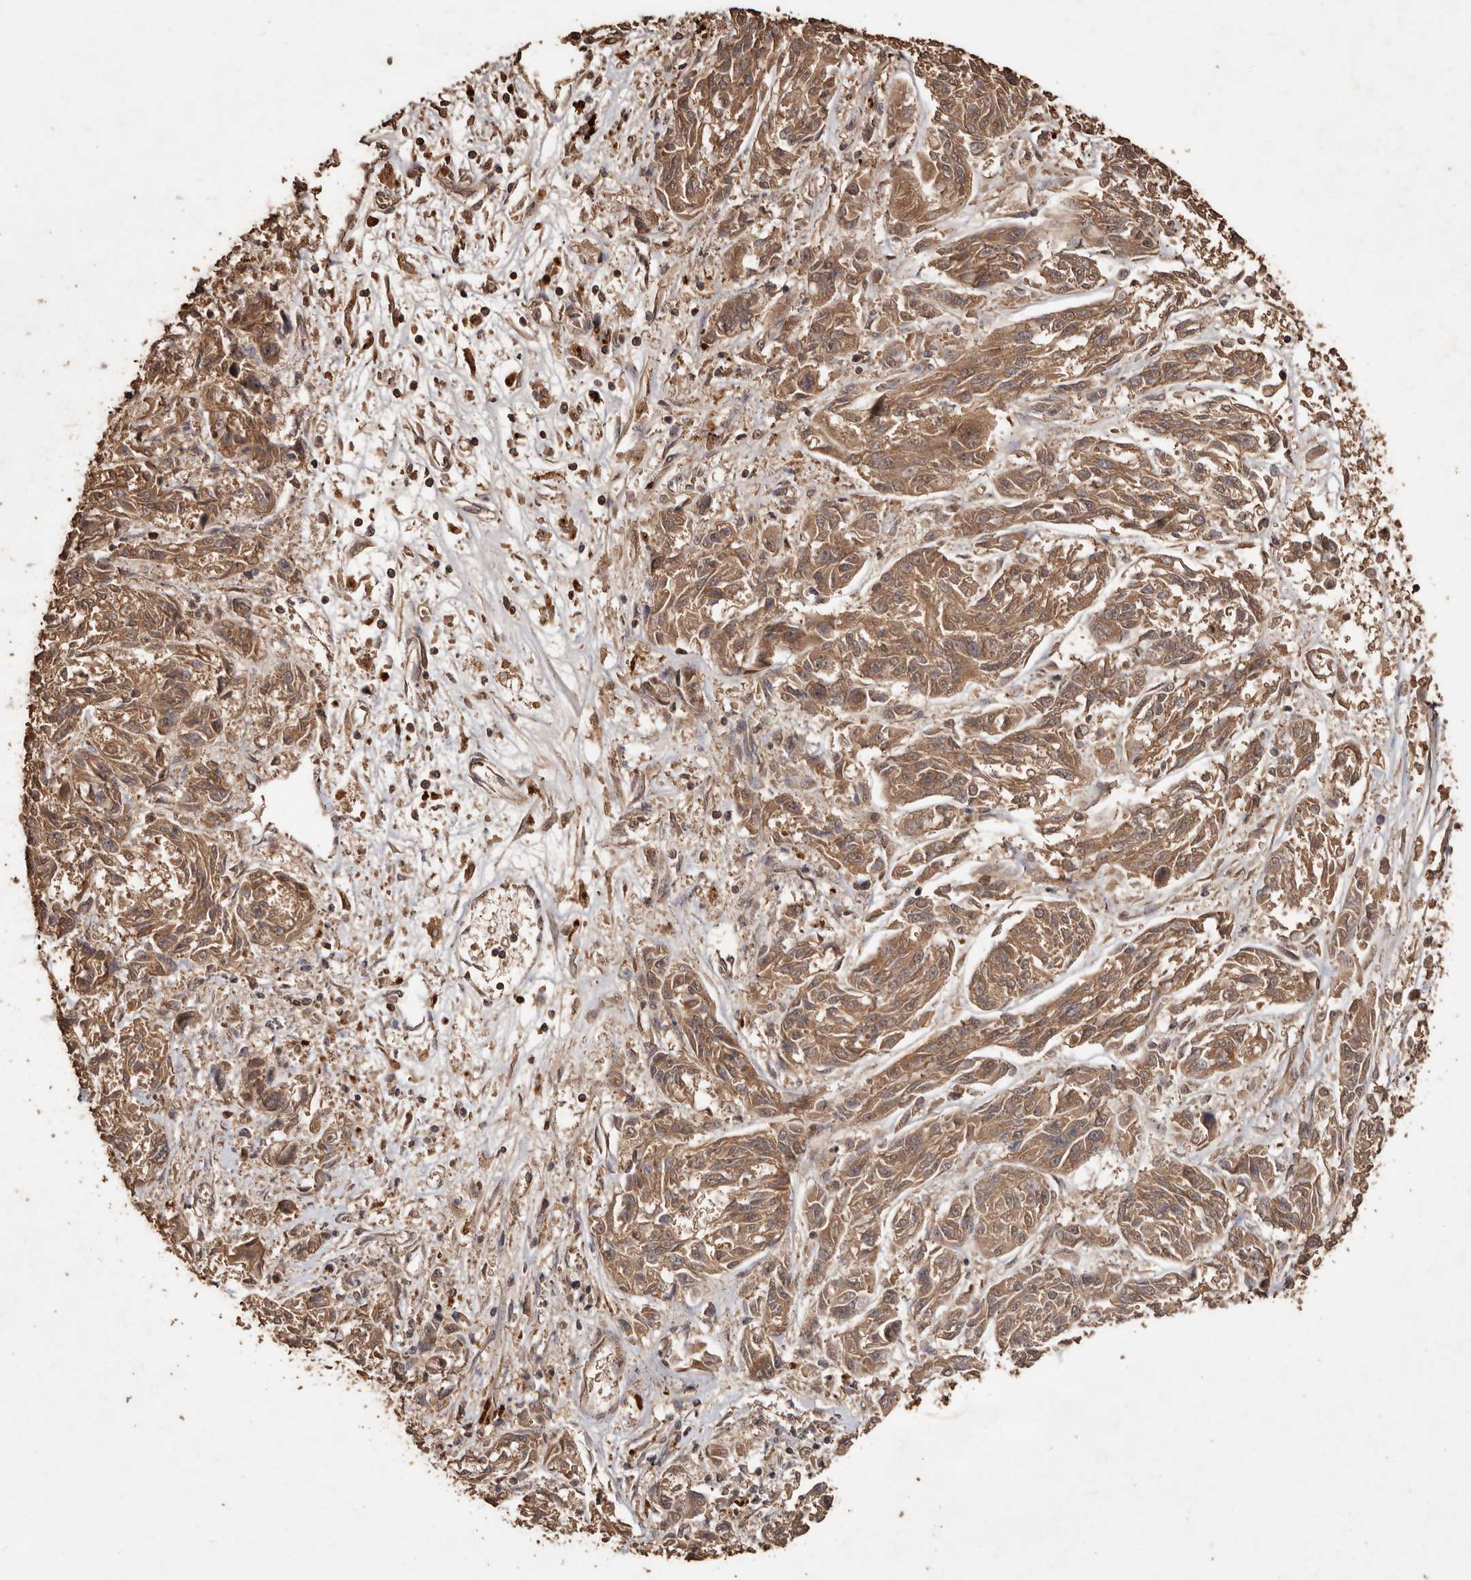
{"staining": {"intensity": "moderate", "quantity": ">75%", "location": "cytoplasmic/membranous"}, "tissue": "melanoma", "cell_type": "Tumor cells", "image_type": "cancer", "snomed": [{"axis": "morphology", "description": "Malignant melanoma, NOS"}, {"axis": "topography", "description": "Skin"}], "caption": "Malignant melanoma stained with a brown dye exhibits moderate cytoplasmic/membranous positive expression in approximately >75% of tumor cells.", "gene": "PKDCC", "patient": {"sex": "male", "age": 53}}